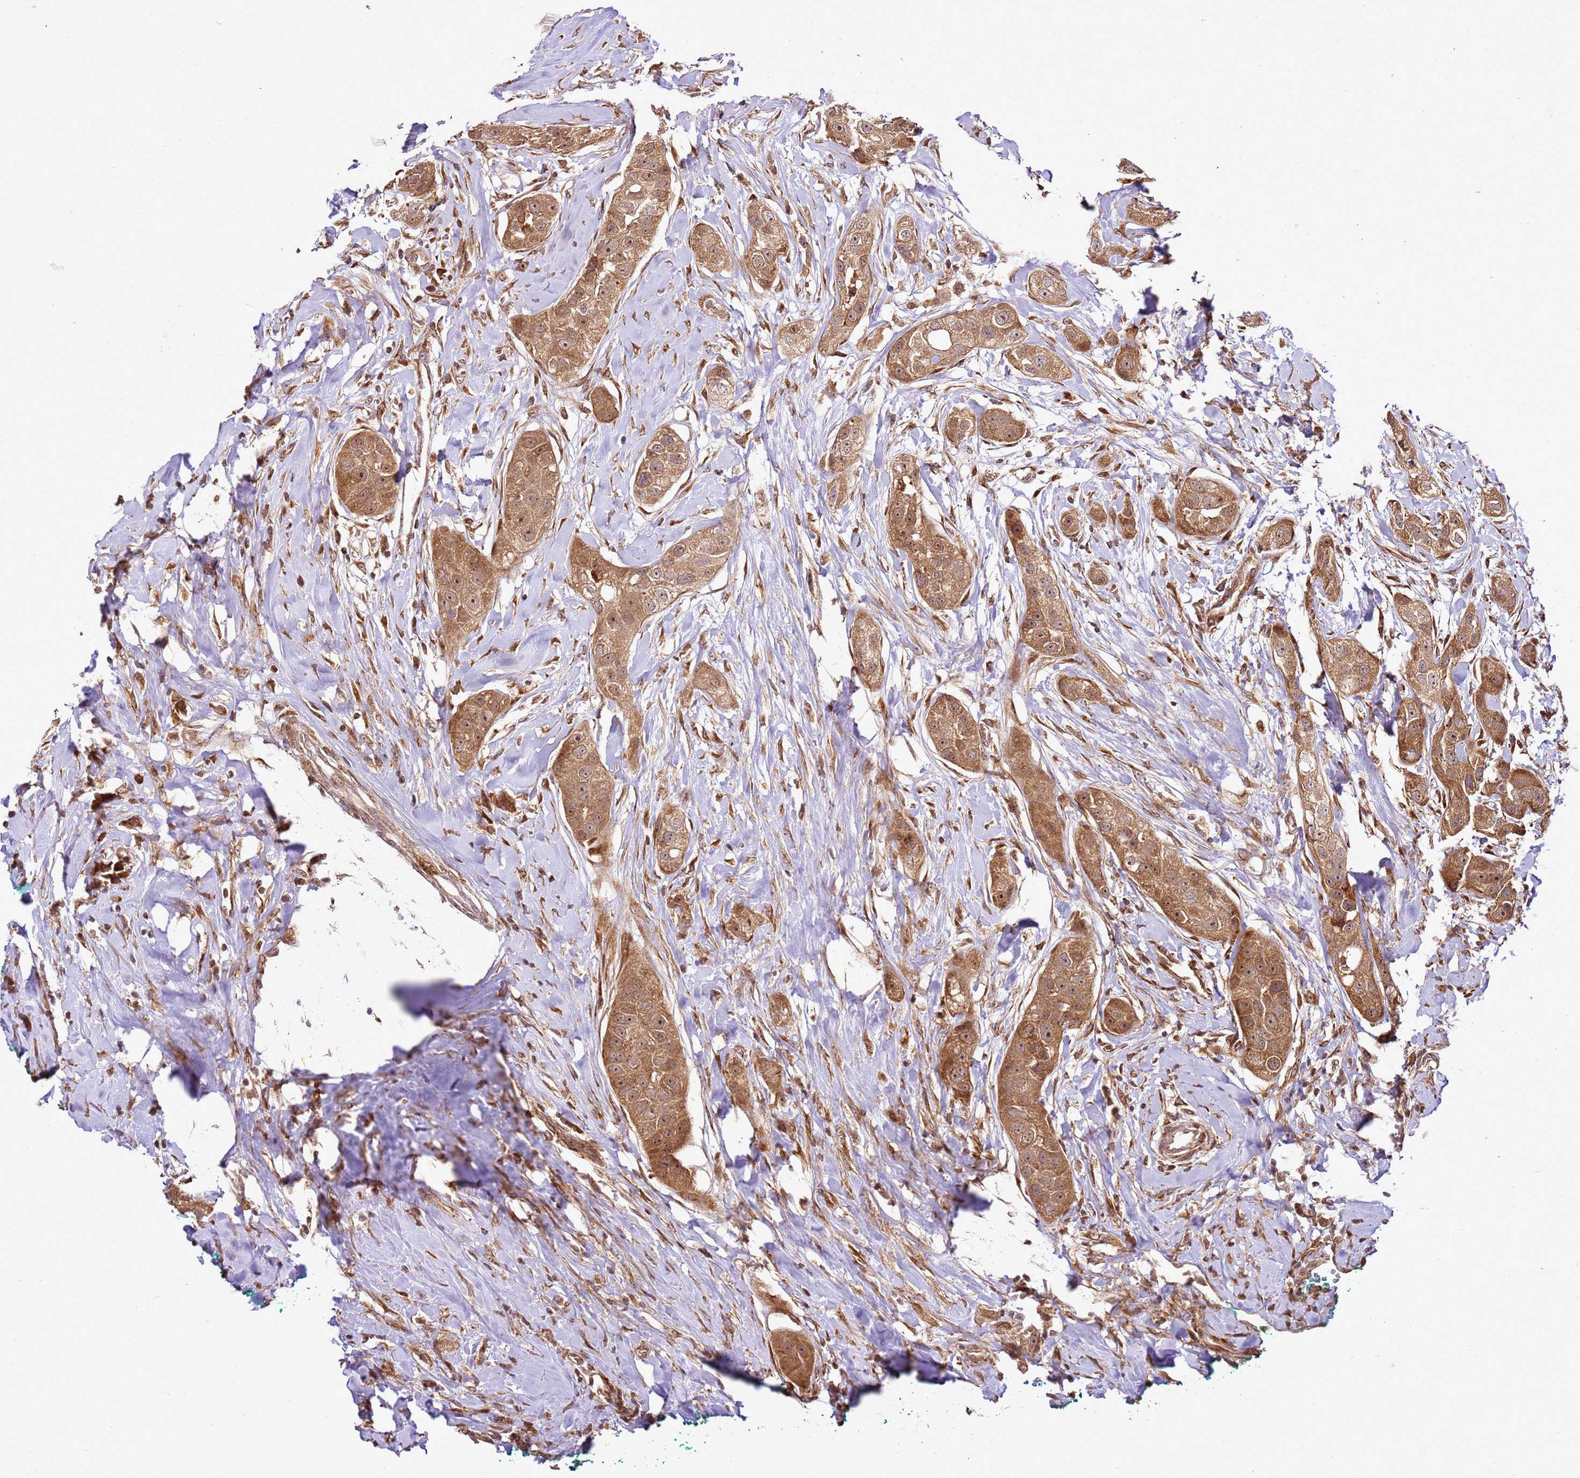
{"staining": {"intensity": "moderate", "quantity": ">75%", "location": "cytoplasmic/membranous,nuclear"}, "tissue": "head and neck cancer", "cell_type": "Tumor cells", "image_type": "cancer", "snomed": [{"axis": "morphology", "description": "Normal tissue, NOS"}, {"axis": "morphology", "description": "Squamous cell carcinoma, NOS"}, {"axis": "topography", "description": "Skeletal muscle"}, {"axis": "topography", "description": "Head-Neck"}], "caption": "Protein expression by immunohistochemistry (IHC) reveals moderate cytoplasmic/membranous and nuclear staining in about >75% of tumor cells in head and neck cancer (squamous cell carcinoma).", "gene": "RASA3", "patient": {"sex": "male", "age": 51}}